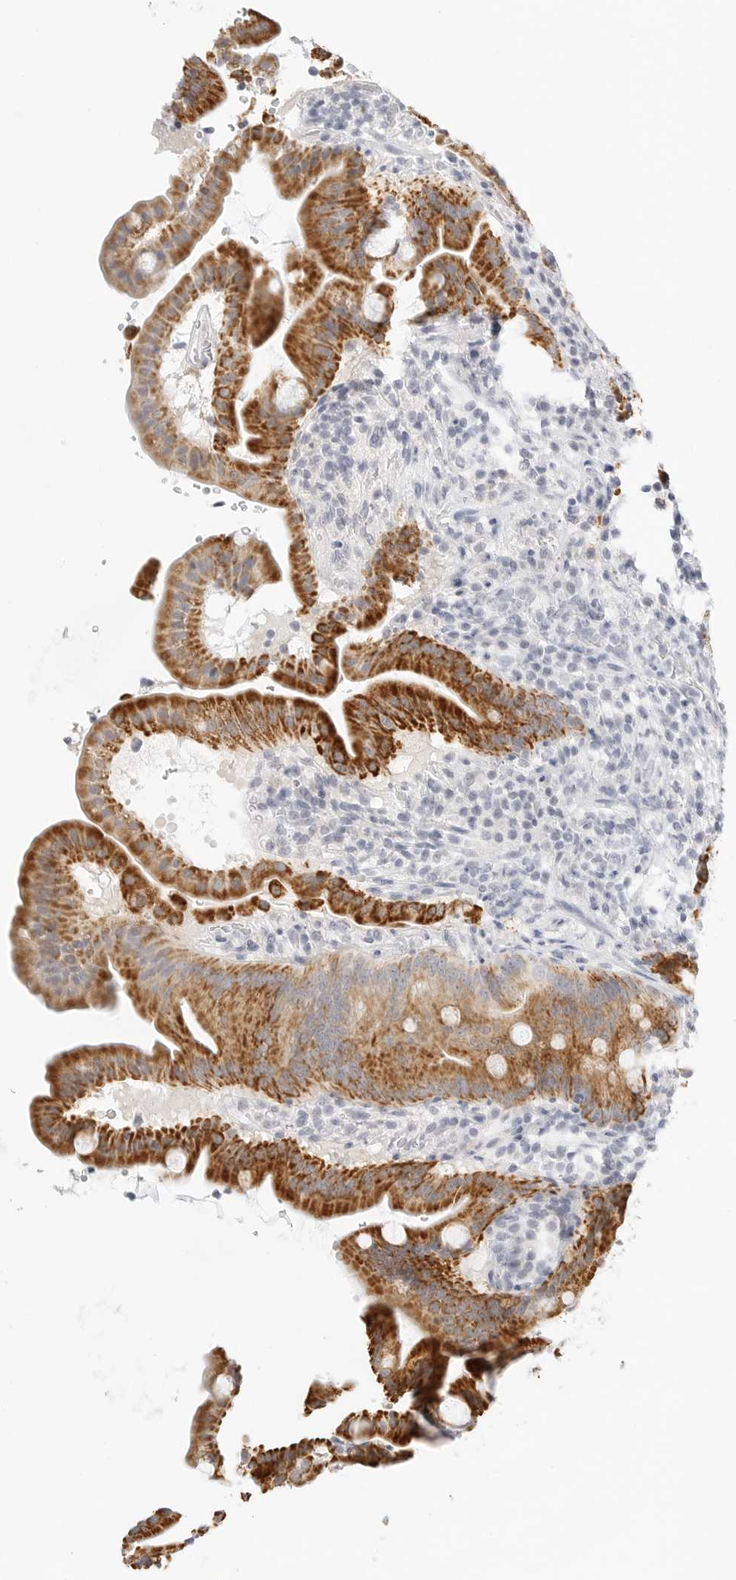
{"staining": {"intensity": "strong", "quantity": "25%-75%", "location": "cytoplasmic/membranous"}, "tissue": "duodenum", "cell_type": "Glandular cells", "image_type": "normal", "snomed": [{"axis": "morphology", "description": "Normal tissue, NOS"}, {"axis": "topography", "description": "Duodenum"}], "caption": "Immunohistochemical staining of benign duodenum exhibits 25%-75% levels of strong cytoplasmic/membranous protein staining in approximately 25%-75% of glandular cells. The staining was performed using DAB (3,3'-diaminobenzidine), with brown indicating positive protein expression. Nuclei are stained blue with hematoxylin.", "gene": "HMGCS2", "patient": {"sex": "male", "age": 54}}